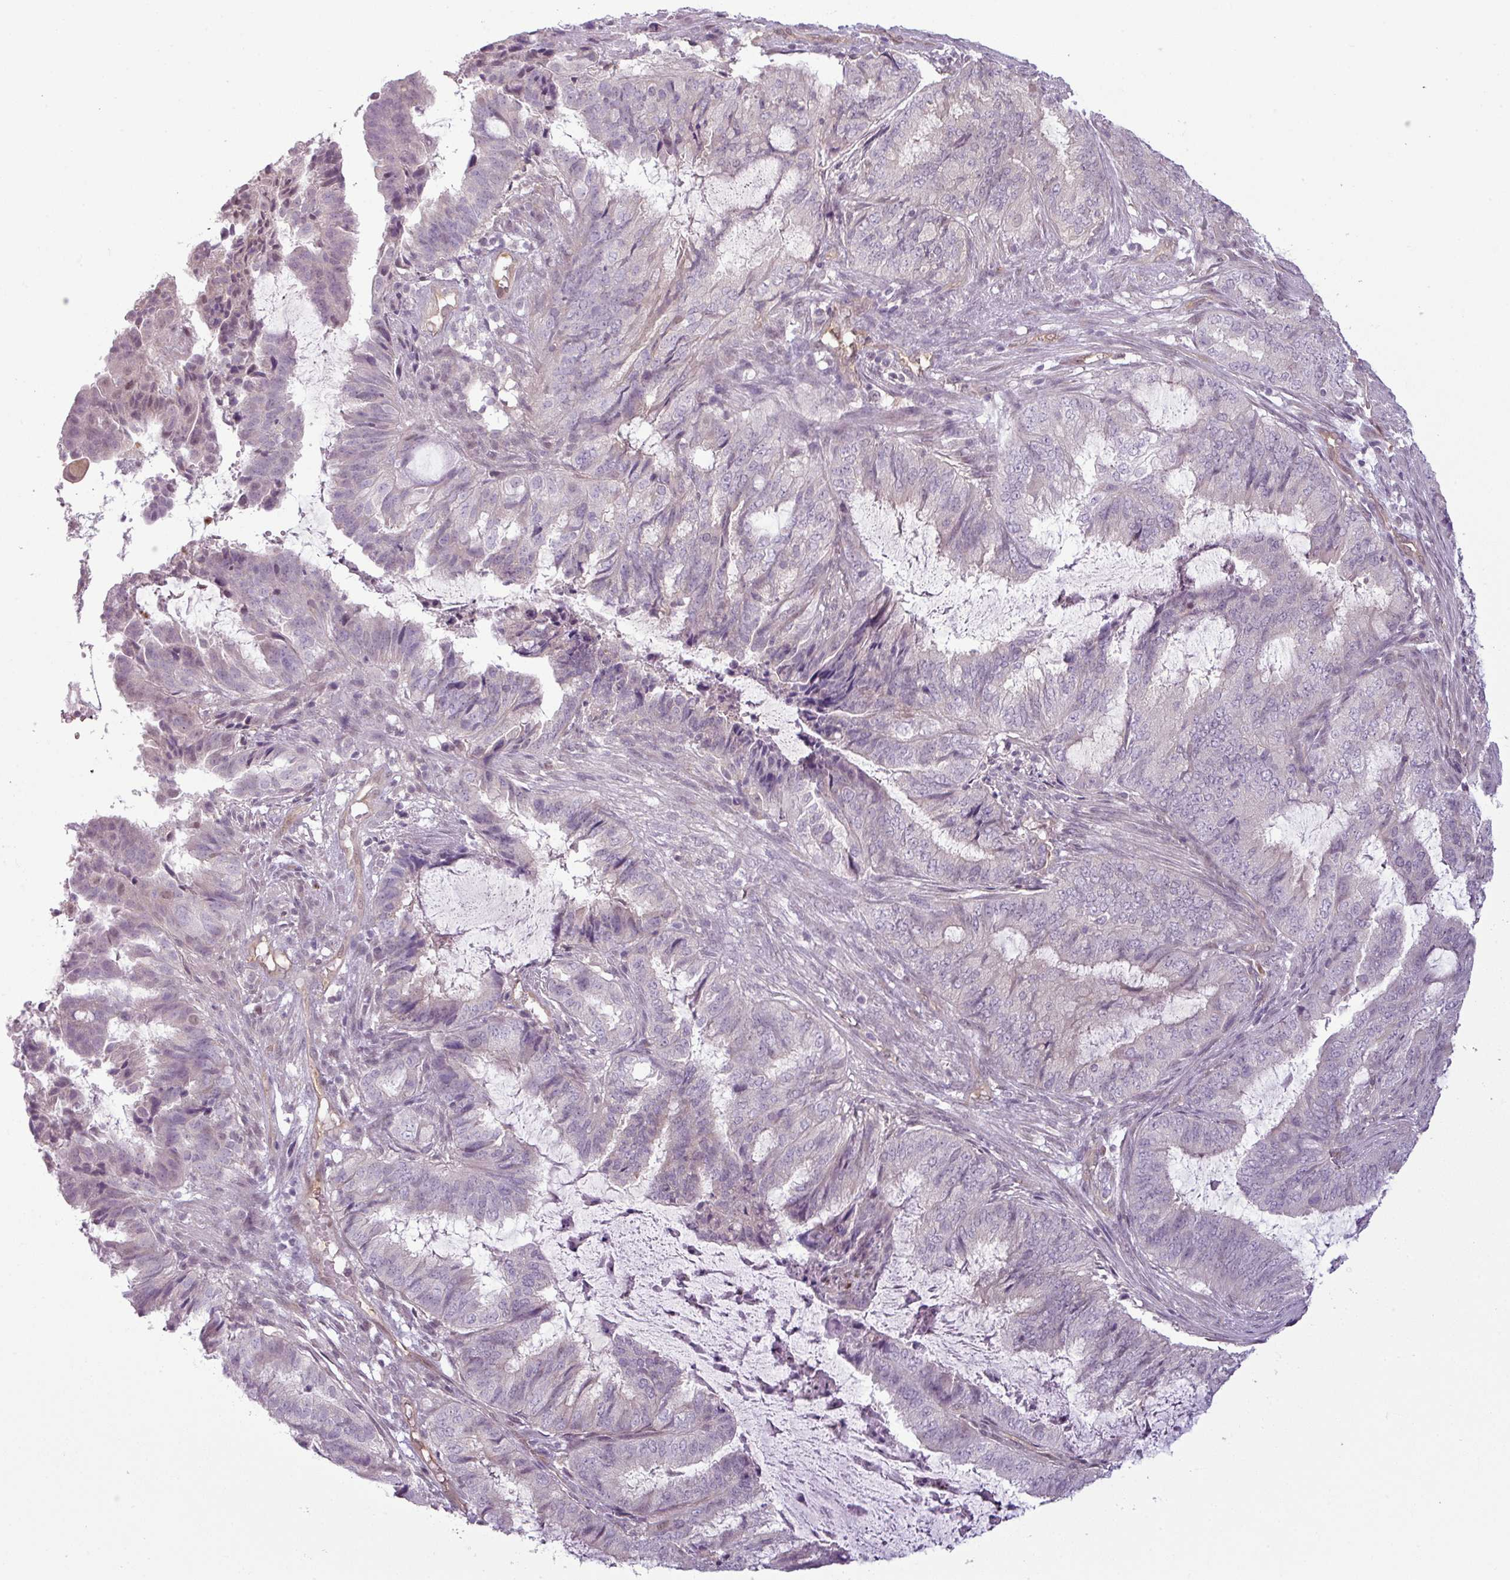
{"staining": {"intensity": "weak", "quantity": "<25%", "location": "nuclear"}, "tissue": "endometrial cancer", "cell_type": "Tumor cells", "image_type": "cancer", "snomed": [{"axis": "morphology", "description": "Adenocarcinoma, NOS"}, {"axis": "topography", "description": "Endometrium"}], "caption": "There is no significant expression in tumor cells of endometrial cancer.", "gene": "CCDC144A", "patient": {"sex": "female", "age": 51}}